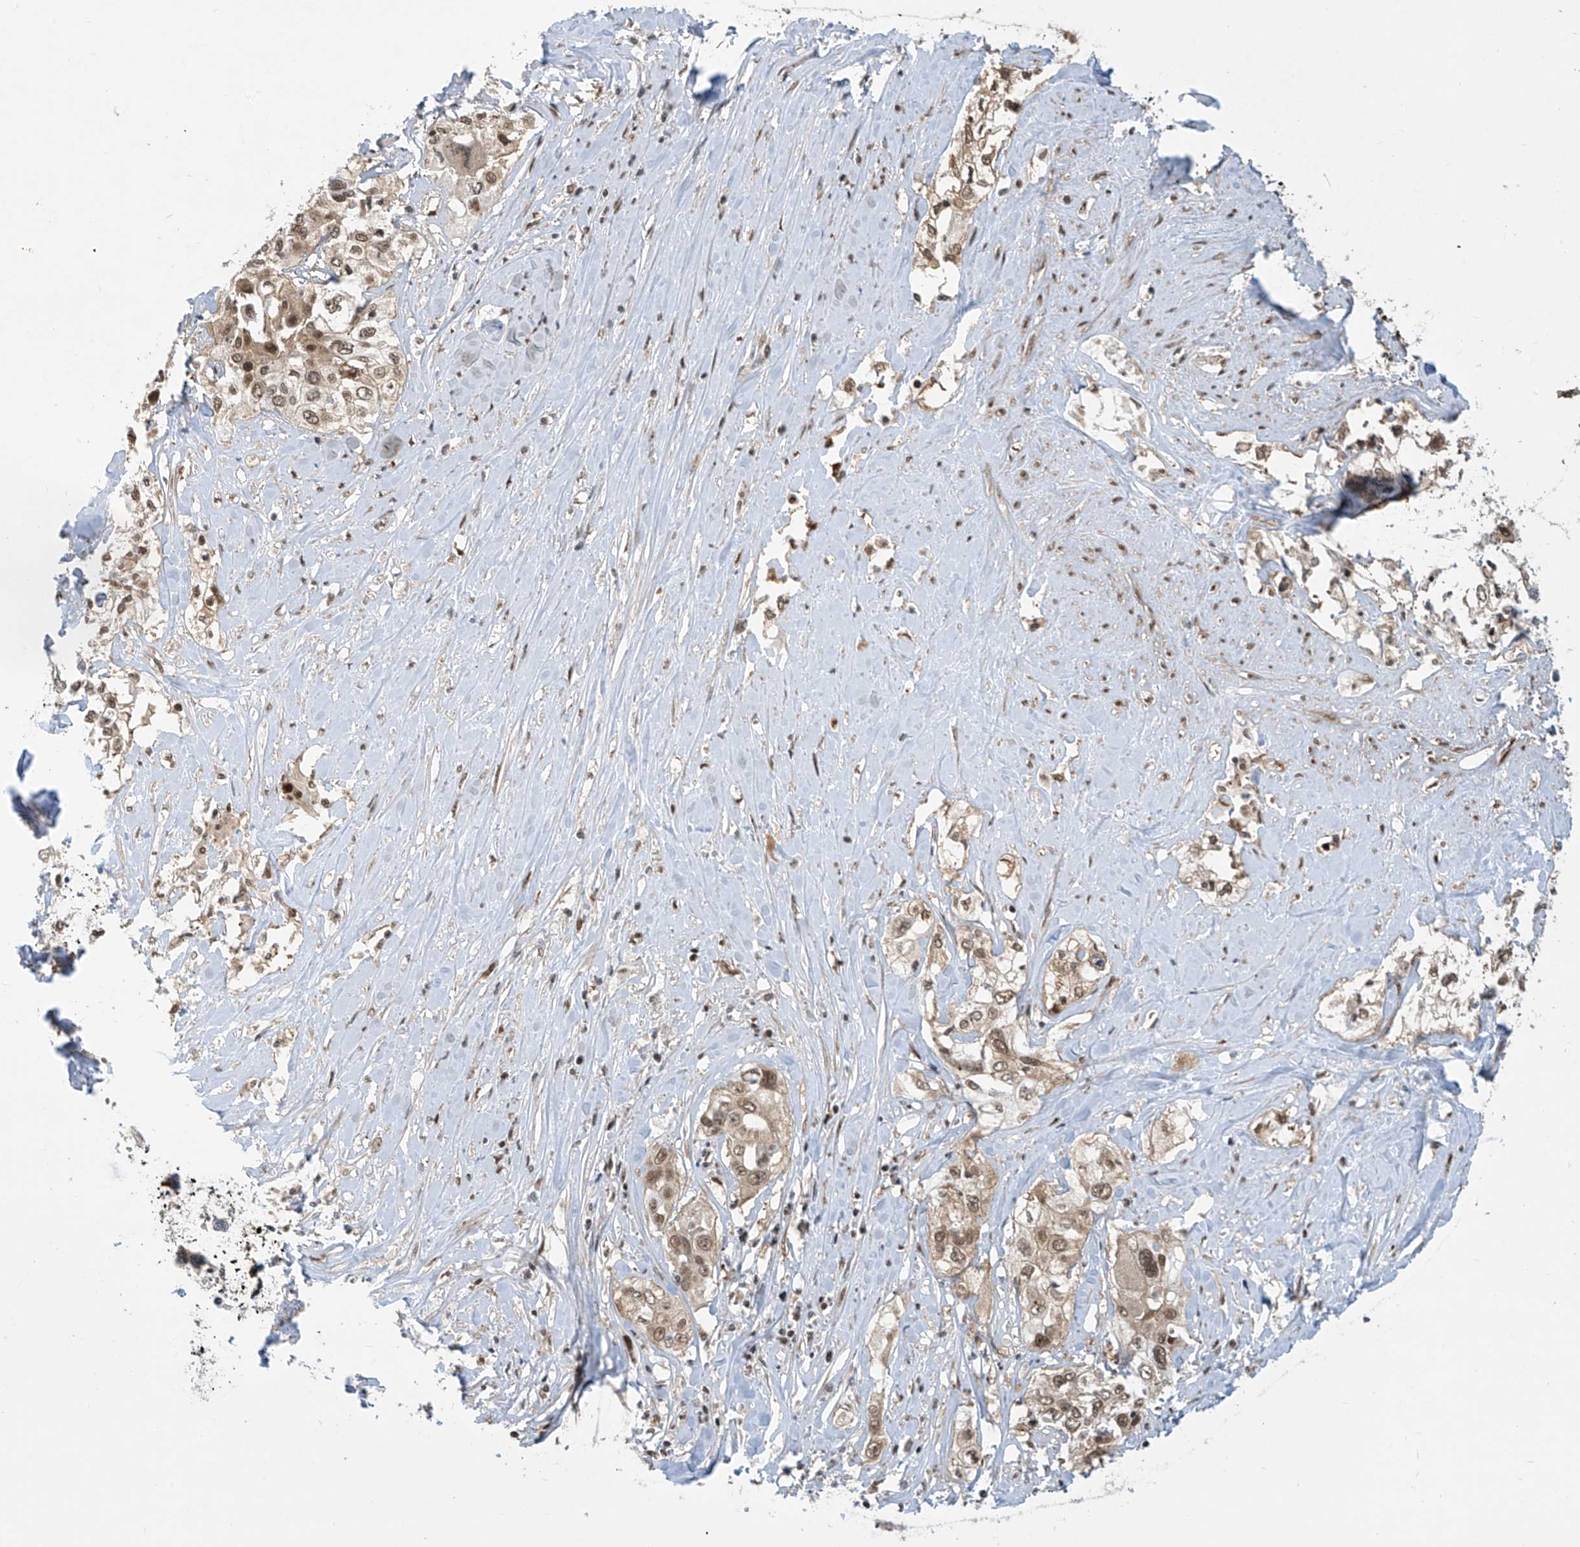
{"staining": {"intensity": "moderate", "quantity": ">75%", "location": "nuclear"}, "tissue": "cervical cancer", "cell_type": "Tumor cells", "image_type": "cancer", "snomed": [{"axis": "morphology", "description": "Squamous cell carcinoma, NOS"}, {"axis": "topography", "description": "Cervix"}], "caption": "An image of human cervical squamous cell carcinoma stained for a protein reveals moderate nuclear brown staining in tumor cells.", "gene": "LAGE3", "patient": {"sex": "female", "age": 31}}